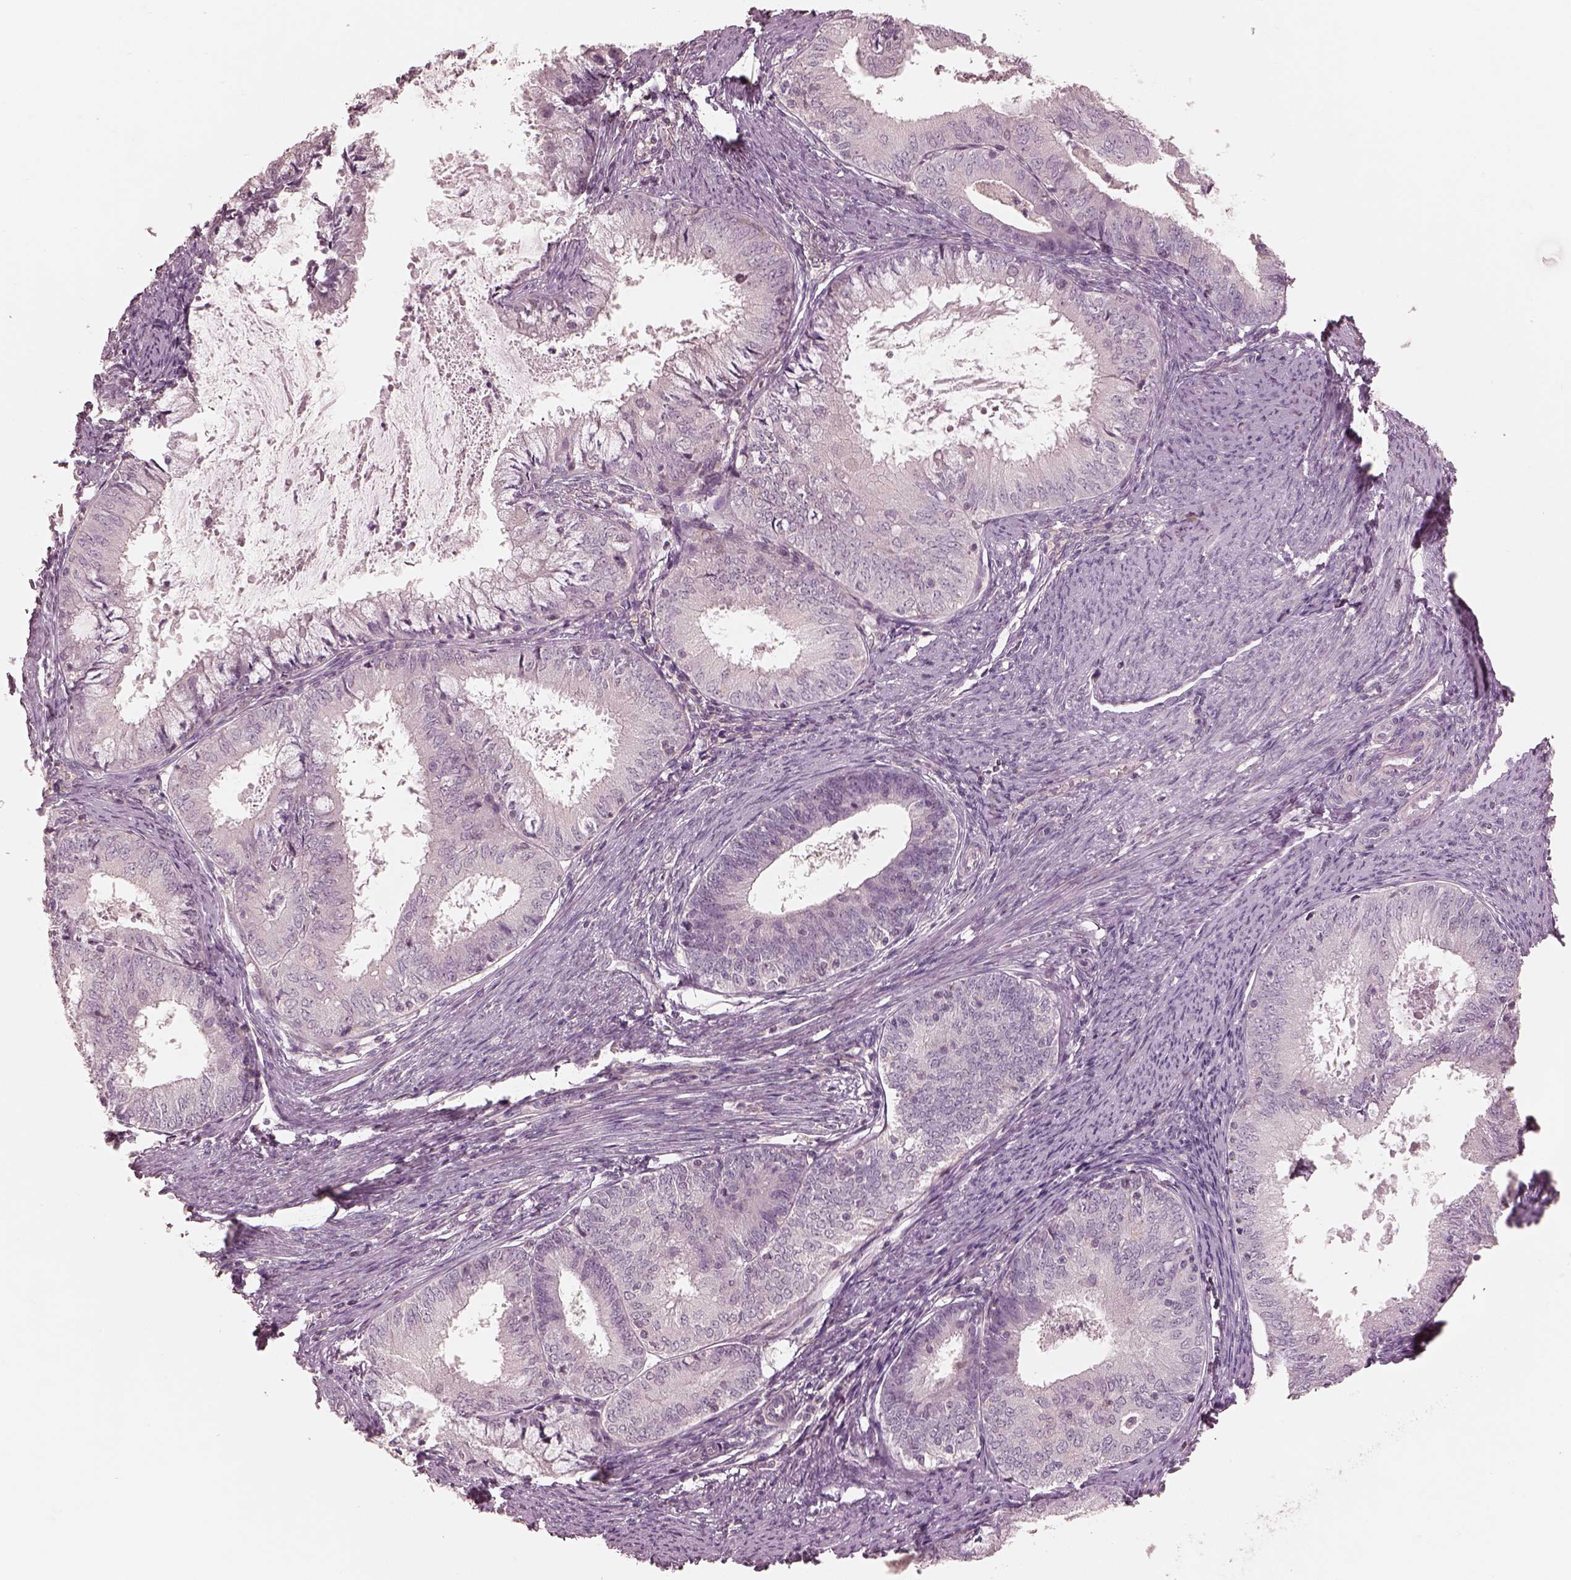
{"staining": {"intensity": "negative", "quantity": "none", "location": "none"}, "tissue": "endometrial cancer", "cell_type": "Tumor cells", "image_type": "cancer", "snomed": [{"axis": "morphology", "description": "Adenocarcinoma, NOS"}, {"axis": "topography", "description": "Endometrium"}], "caption": "This histopathology image is of endometrial cancer (adenocarcinoma) stained with IHC to label a protein in brown with the nuclei are counter-stained blue. There is no positivity in tumor cells. The staining is performed using DAB brown chromogen with nuclei counter-stained in using hematoxylin.", "gene": "PRKACG", "patient": {"sex": "female", "age": 57}}